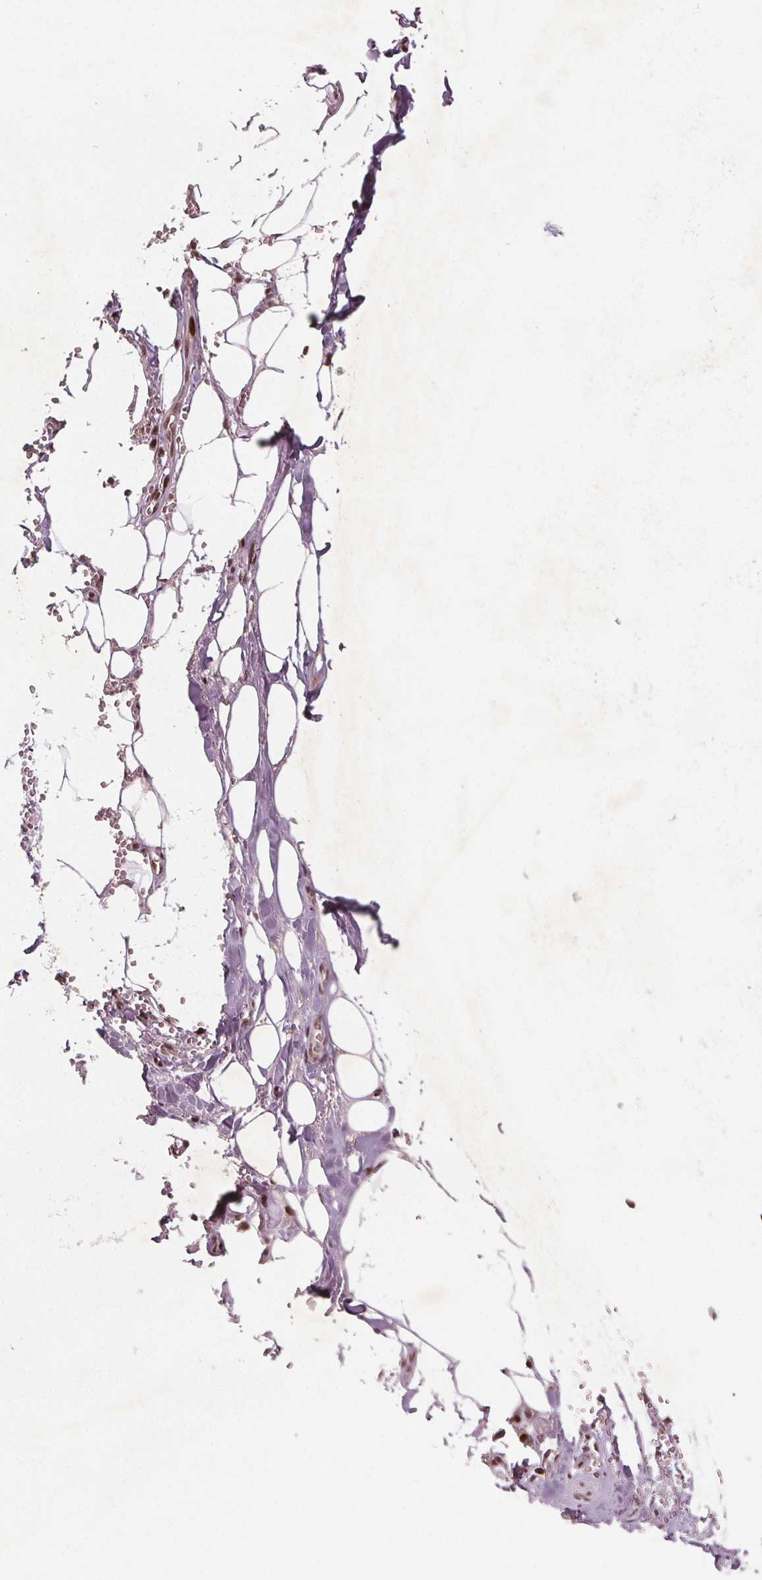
{"staining": {"intensity": "moderate", "quantity": "<25%", "location": "nuclear"}, "tissue": "adipose tissue", "cell_type": "Adipocytes", "image_type": "normal", "snomed": [{"axis": "morphology", "description": "Normal tissue, NOS"}, {"axis": "morphology", "description": "Squamous cell carcinoma, NOS"}, {"axis": "topography", "description": "Cartilage tissue"}, {"axis": "topography", "description": "Bronchus"}, {"axis": "topography", "description": "Lung"}], "caption": "An image of adipose tissue stained for a protein reveals moderate nuclear brown staining in adipocytes. Using DAB (brown) and hematoxylin (blue) stains, captured at high magnification using brightfield microscopy.", "gene": "SNRNP35", "patient": {"sex": "male", "age": 66}}